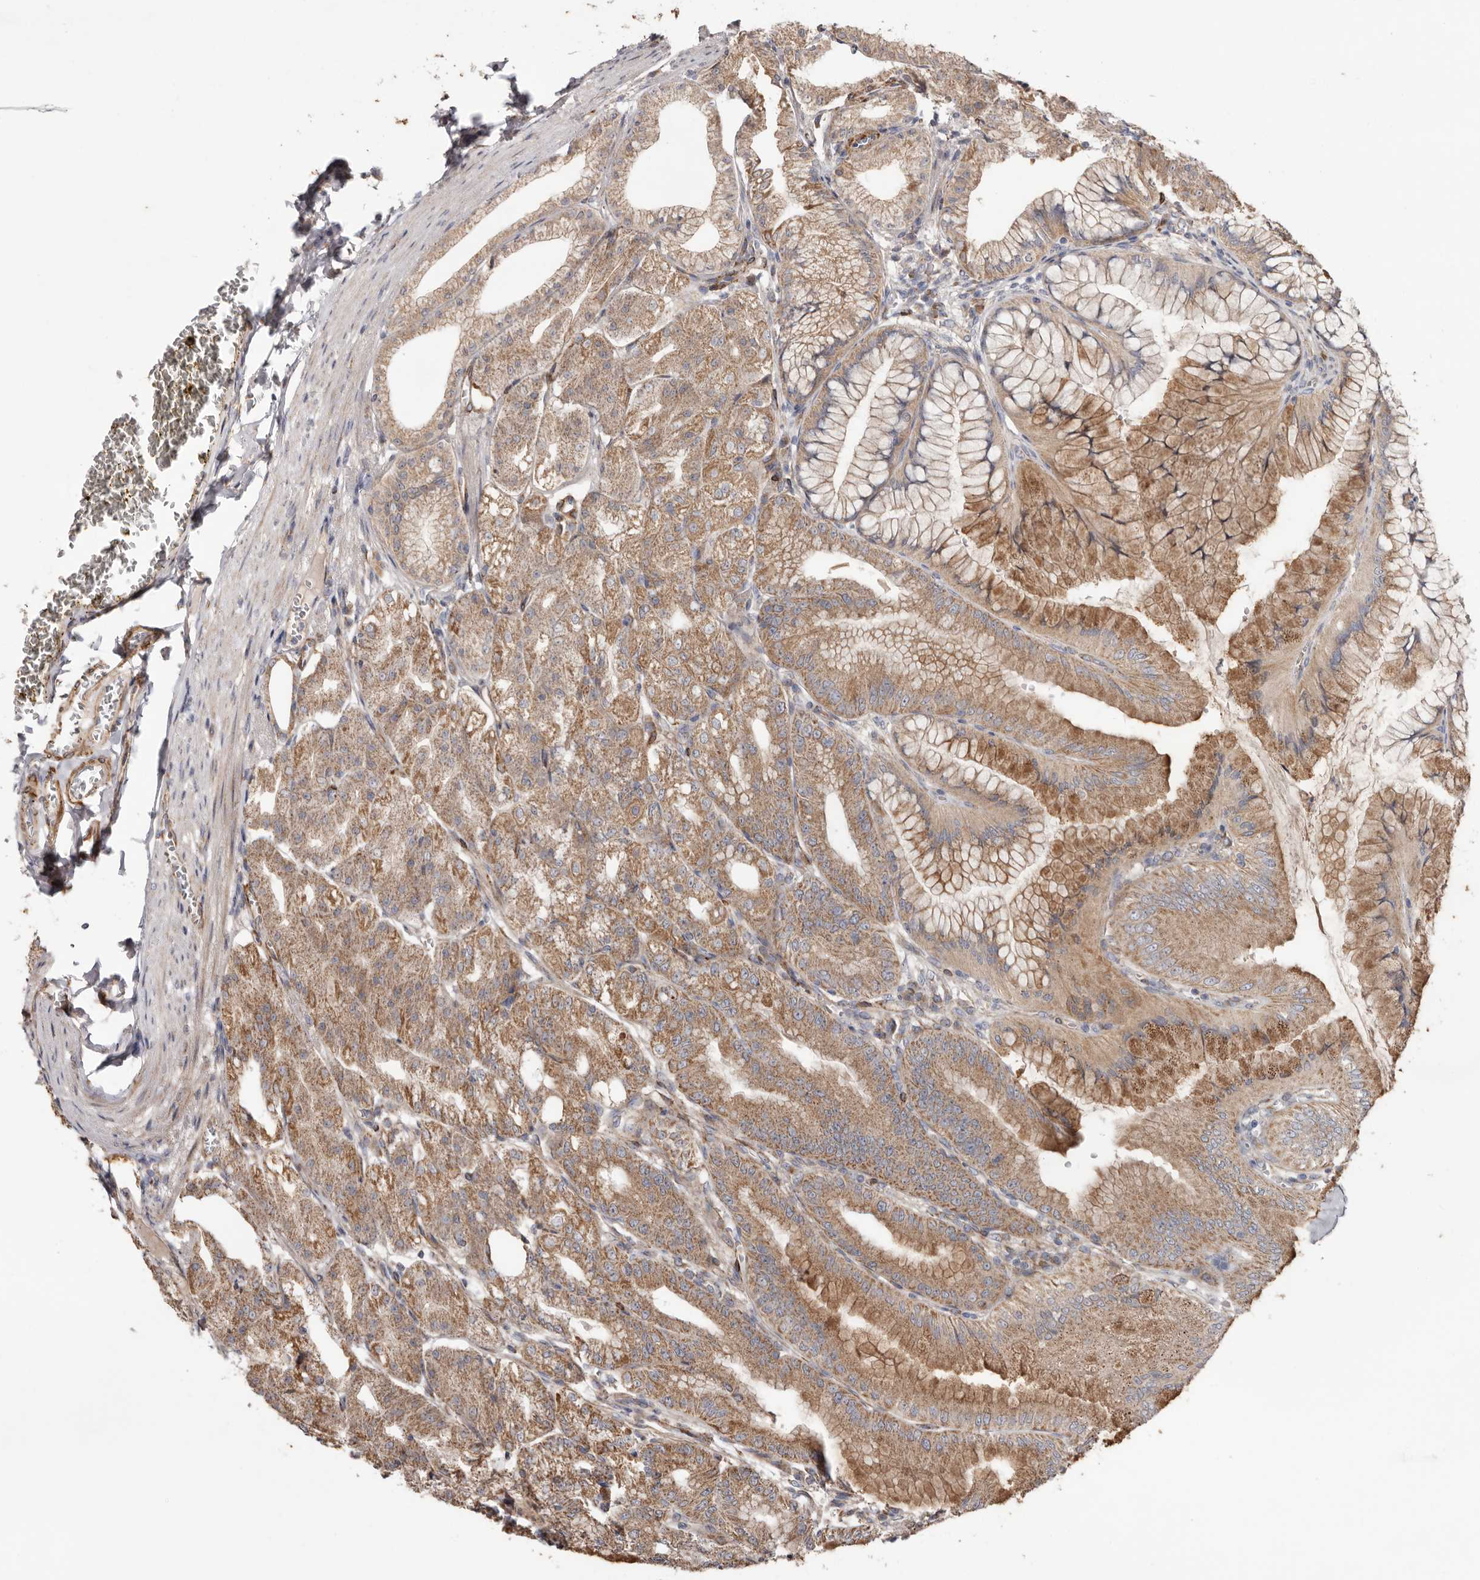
{"staining": {"intensity": "moderate", "quantity": ">75%", "location": "cytoplasmic/membranous"}, "tissue": "stomach", "cell_type": "Glandular cells", "image_type": "normal", "snomed": [{"axis": "morphology", "description": "Normal tissue, NOS"}, {"axis": "topography", "description": "Stomach, lower"}], "caption": "Glandular cells display medium levels of moderate cytoplasmic/membranous positivity in about >75% of cells in normal stomach. (DAB IHC, brown staining for protein, blue staining for nuclei).", "gene": "PROKR1", "patient": {"sex": "male", "age": 71}}